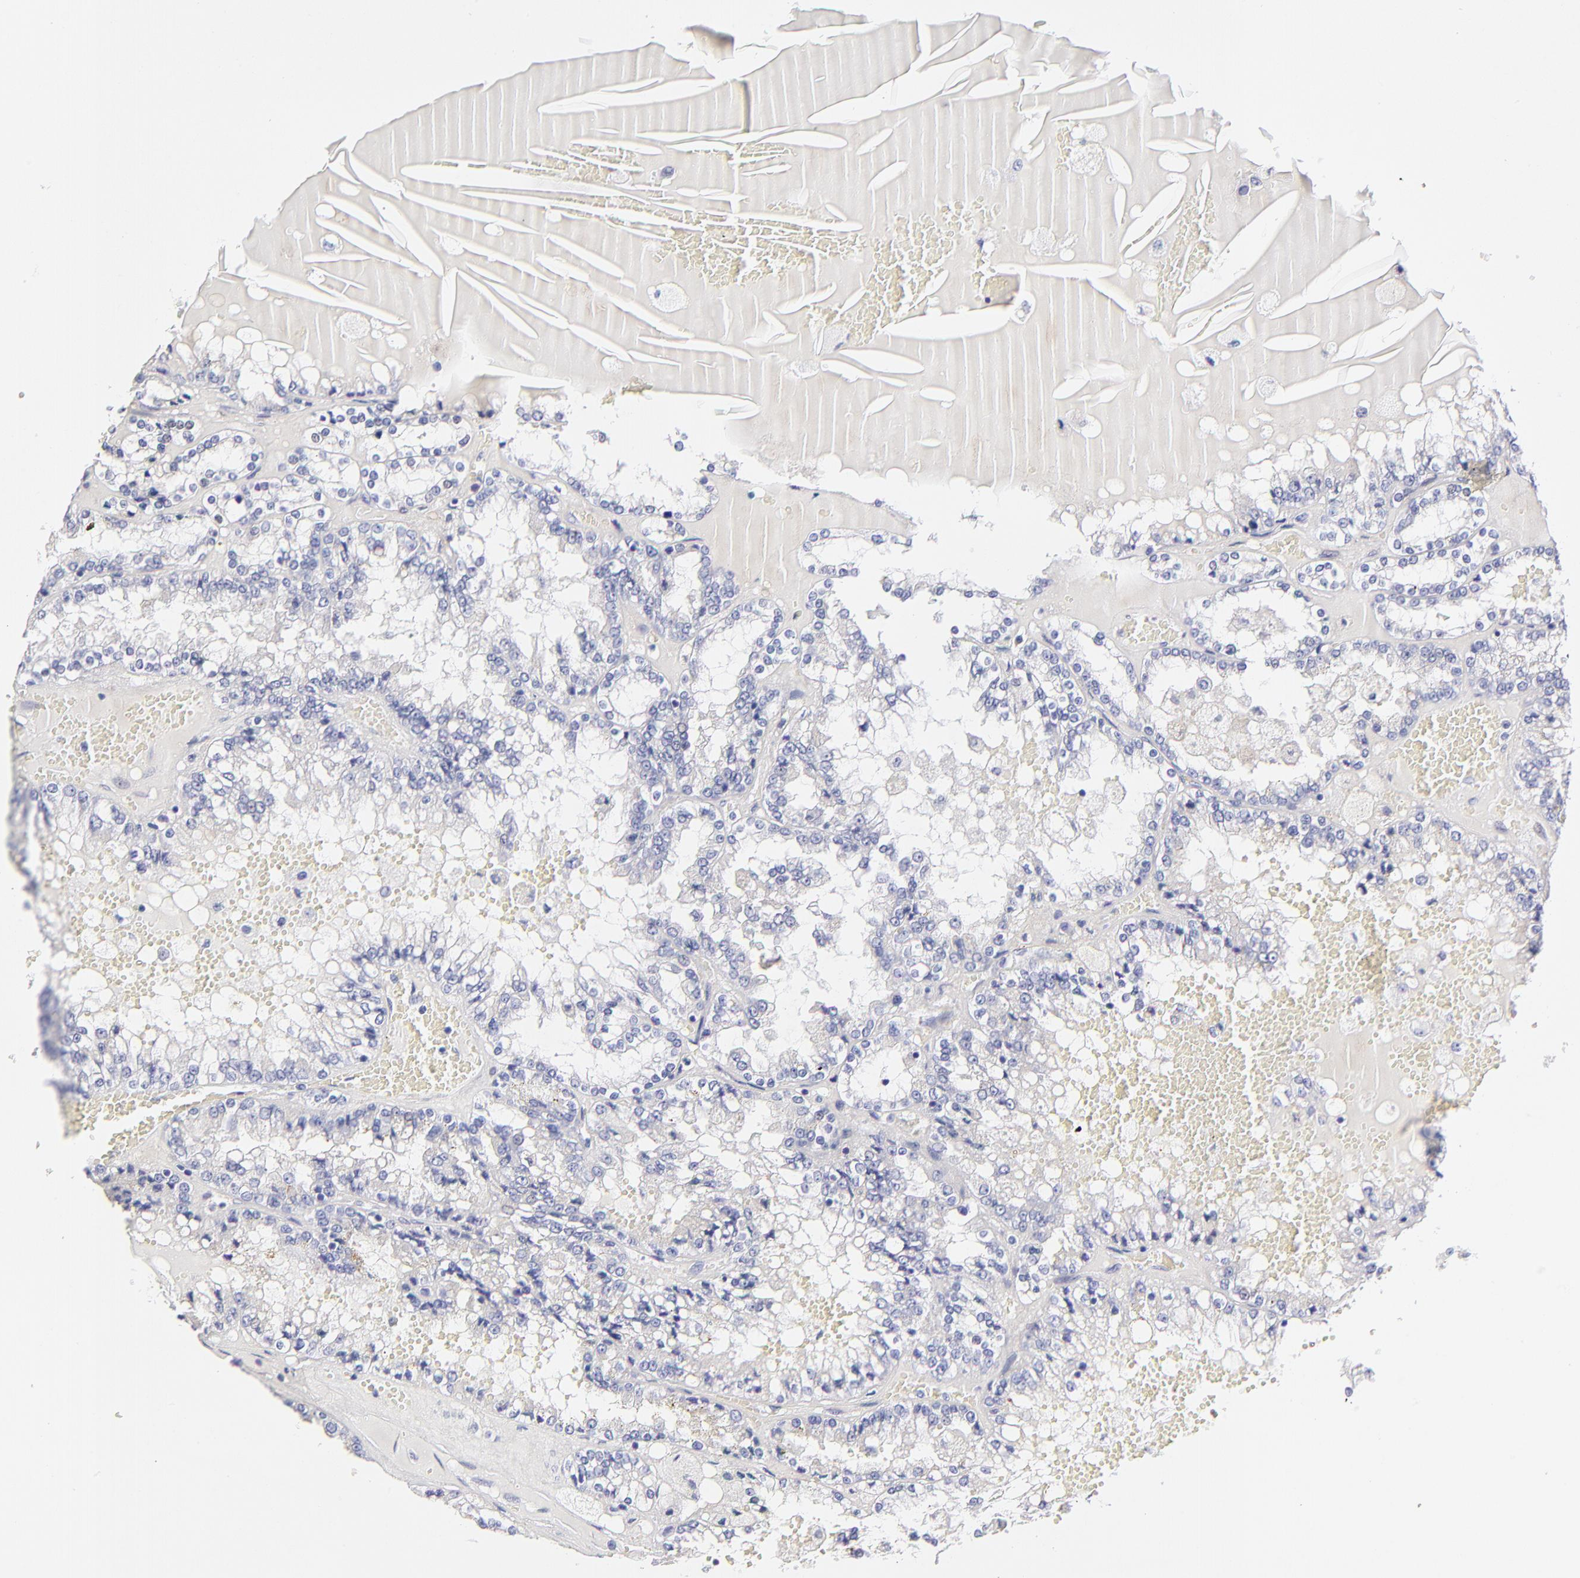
{"staining": {"intensity": "negative", "quantity": "none", "location": "none"}, "tissue": "renal cancer", "cell_type": "Tumor cells", "image_type": "cancer", "snomed": [{"axis": "morphology", "description": "Adenocarcinoma, NOS"}, {"axis": "topography", "description": "Kidney"}], "caption": "Tumor cells show no significant protein staining in adenocarcinoma (renal). (Immunohistochemistry, brightfield microscopy, high magnification).", "gene": "BTG2", "patient": {"sex": "female", "age": 56}}